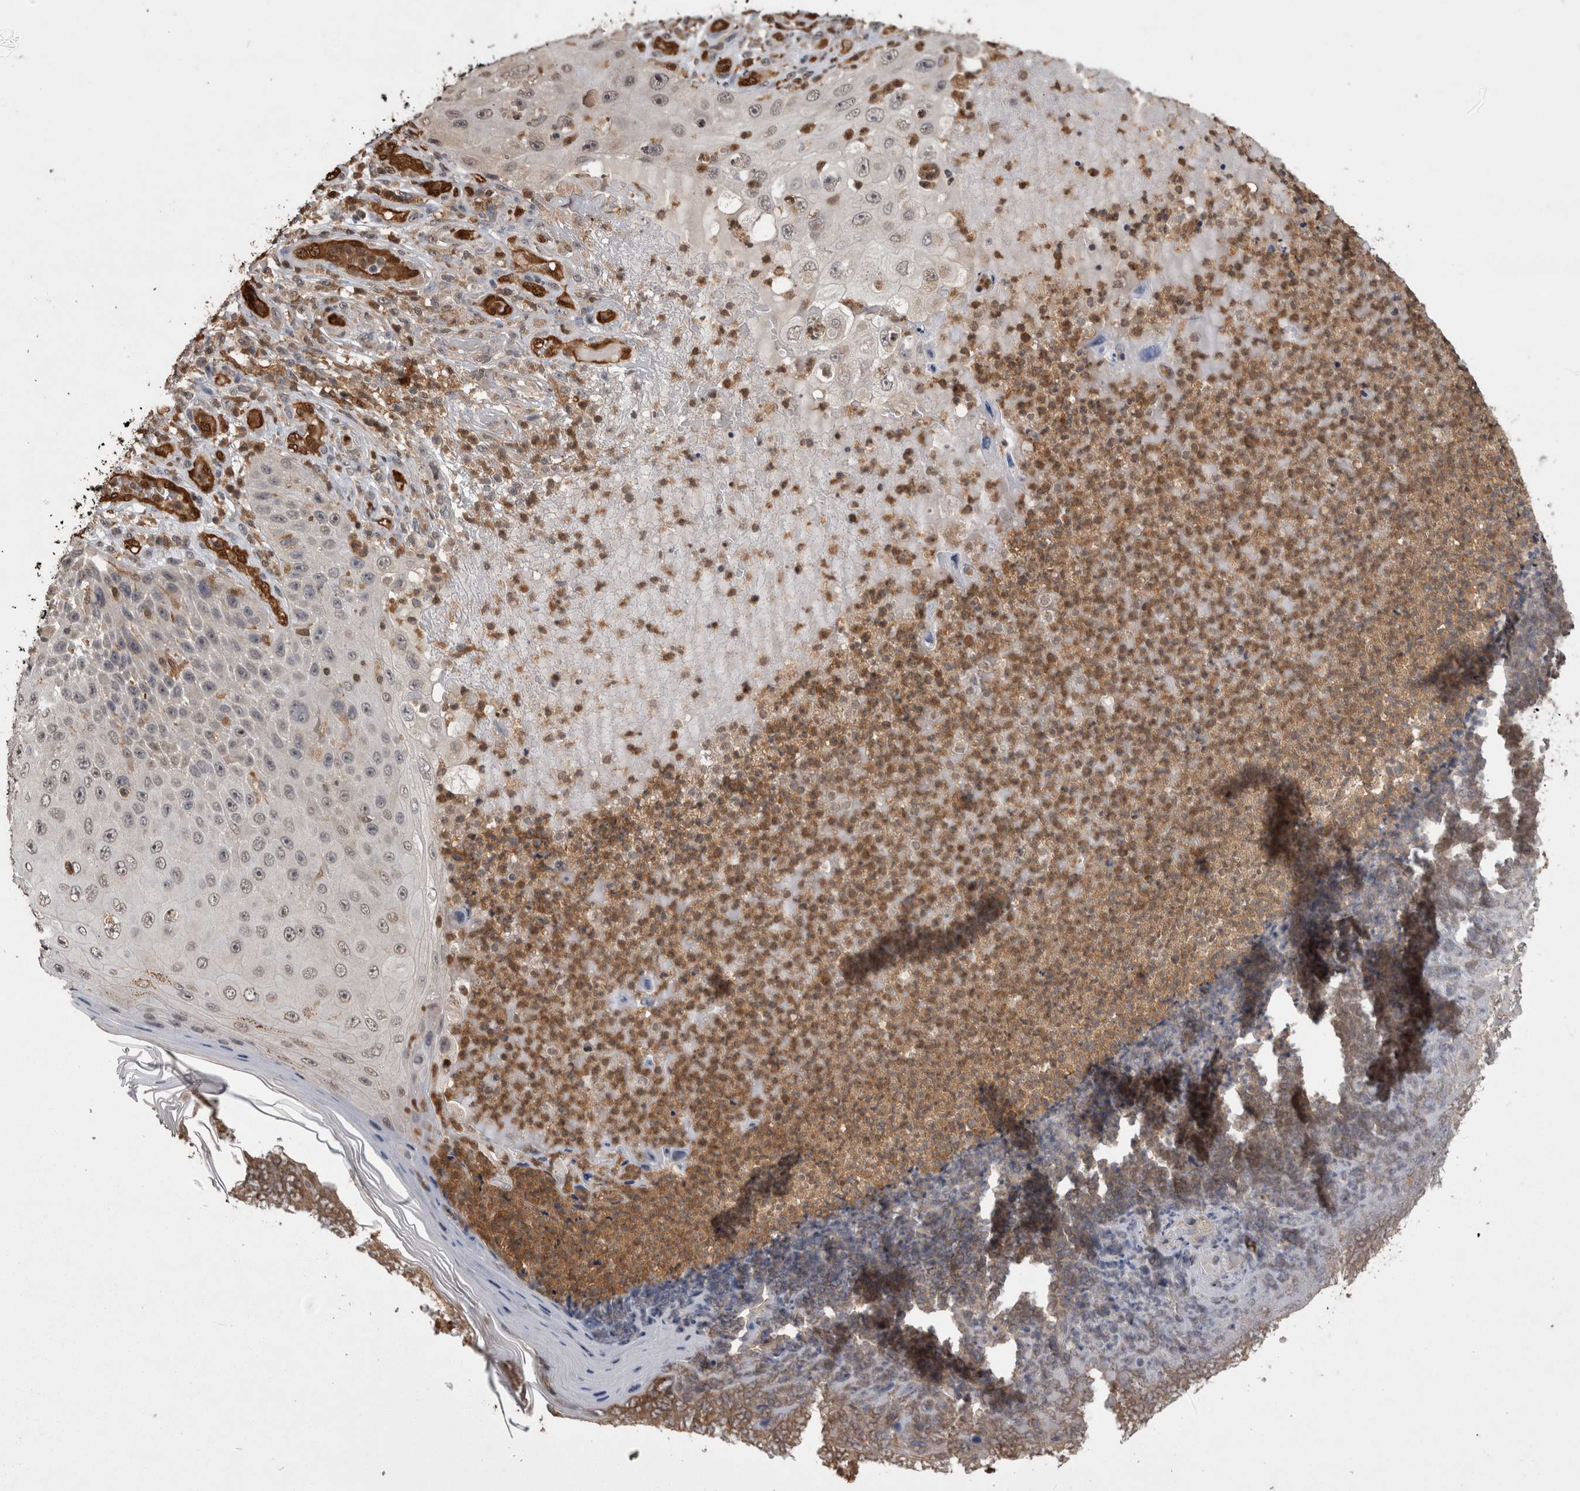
{"staining": {"intensity": "negative", "quantity": "none", "location": "none"}, "tissue": "skin cancer", "cell_type": "Tumor cells", "image_type": "cancer", "snomed": [{"axis": "morphology", "description": "Squamous cell carcinoma, NOS"}, {"axis": "topography", "description": "Skin"}], "caption": "Immunohistochemistry (IHC) micrograph of neoplastic tissue: skin squamous cell carcinoma stained with DAB (3,3'-diaminobenzidine) shows no significant protein positivity in tumor cells.", "gene": "LXN", "patient": {"sex": "female", "age": 88}}